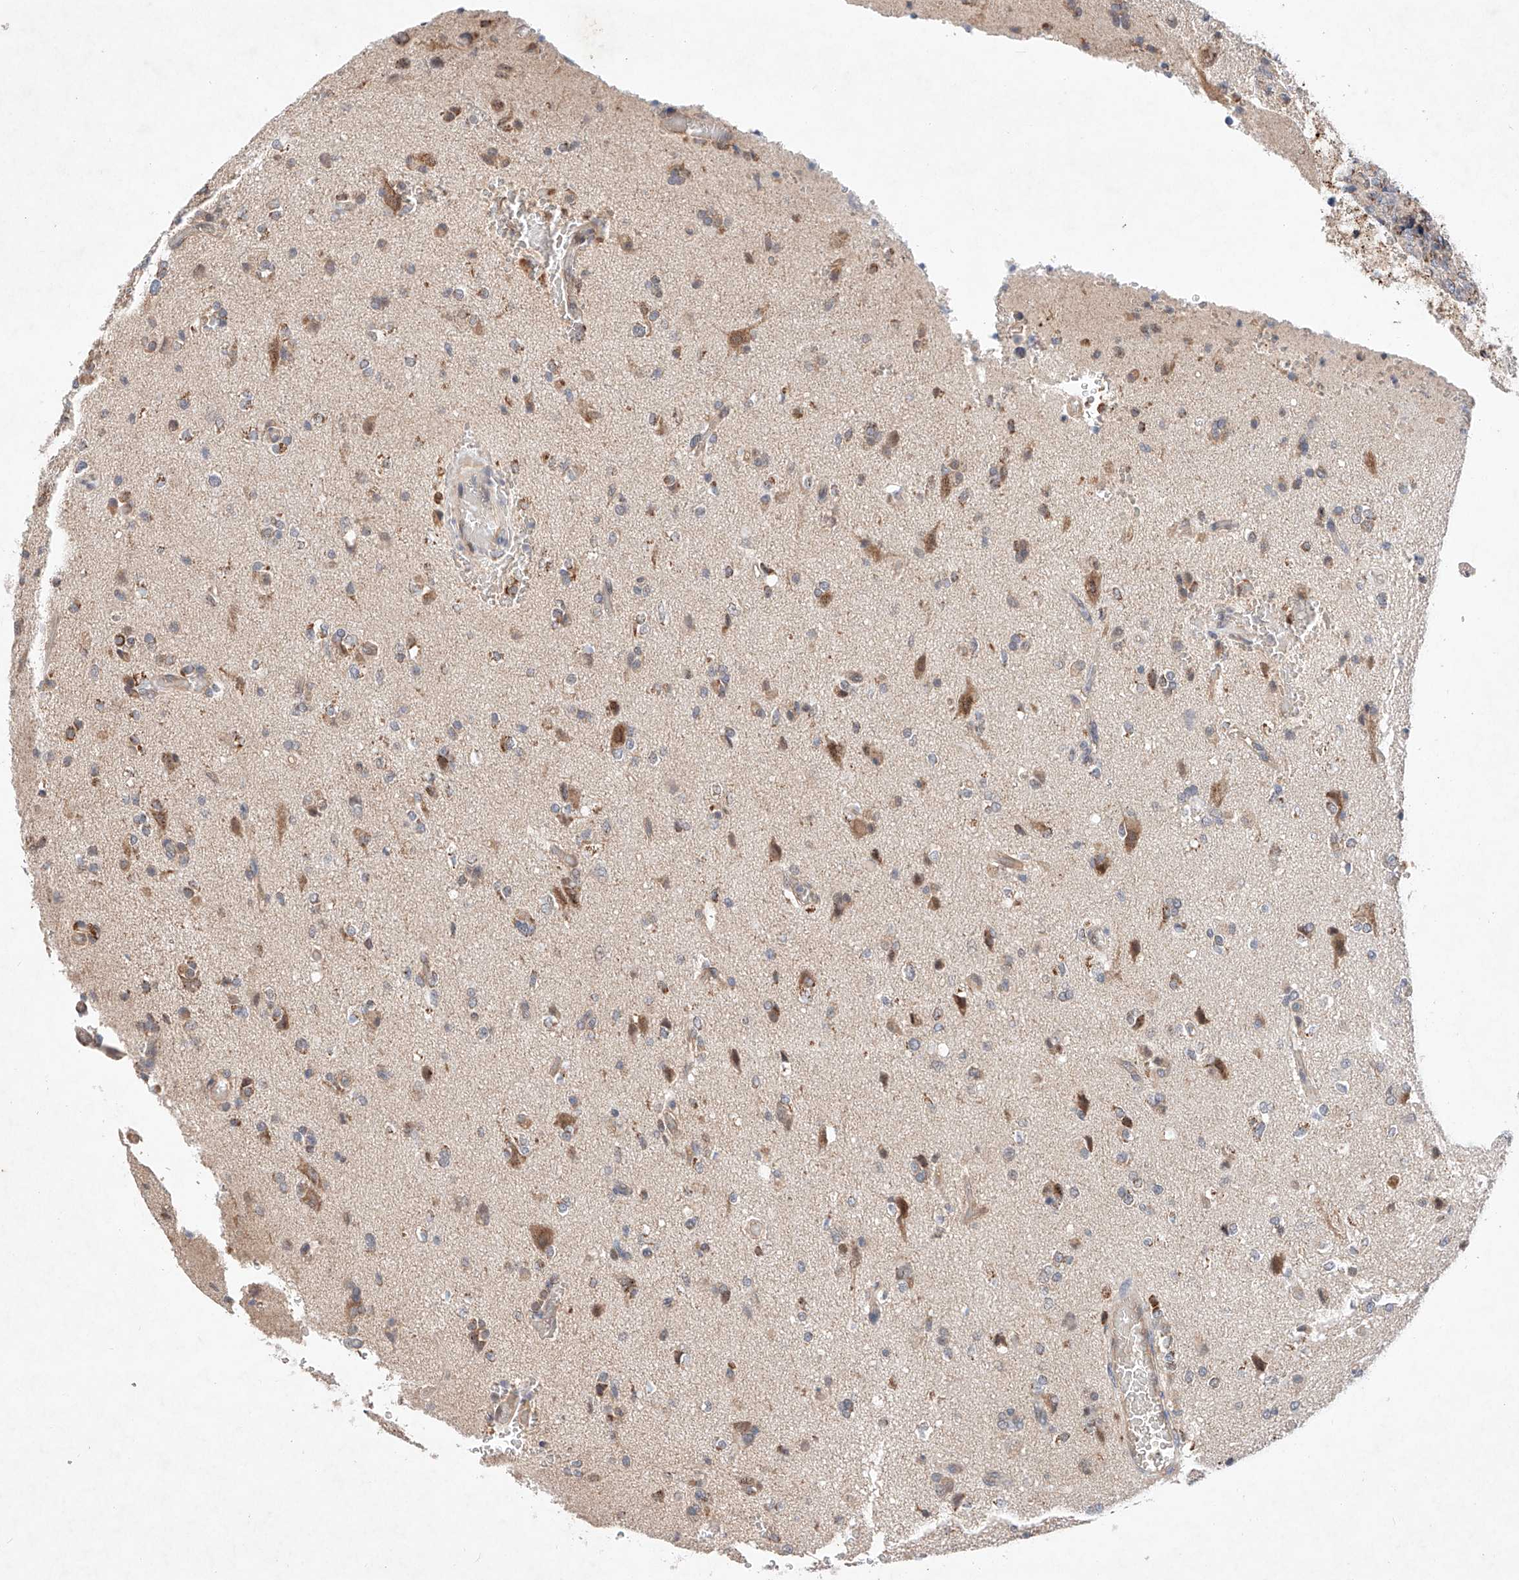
{"staining": {"intensity": "weak", "quantity": "25%-75%", "location": "cytoplasmic/membranous"}, "tissue": "glioma", "cell_type": "Tumor cells", "image_type": "cancer", "snomed": [{"axis": "morphology", "description": "Glioma, malignant, High grade"}, {"axis": "topography", "description": "Brain"}], "caption": "Immunohistochemistry (IHC) of human glioma exhibits low levels of weak cytoplasmic/membranous positivity in approximately 25%-75% of tumor cells.", "gene": "FASTK", "patient": {"sex": "male", "age": 47}}